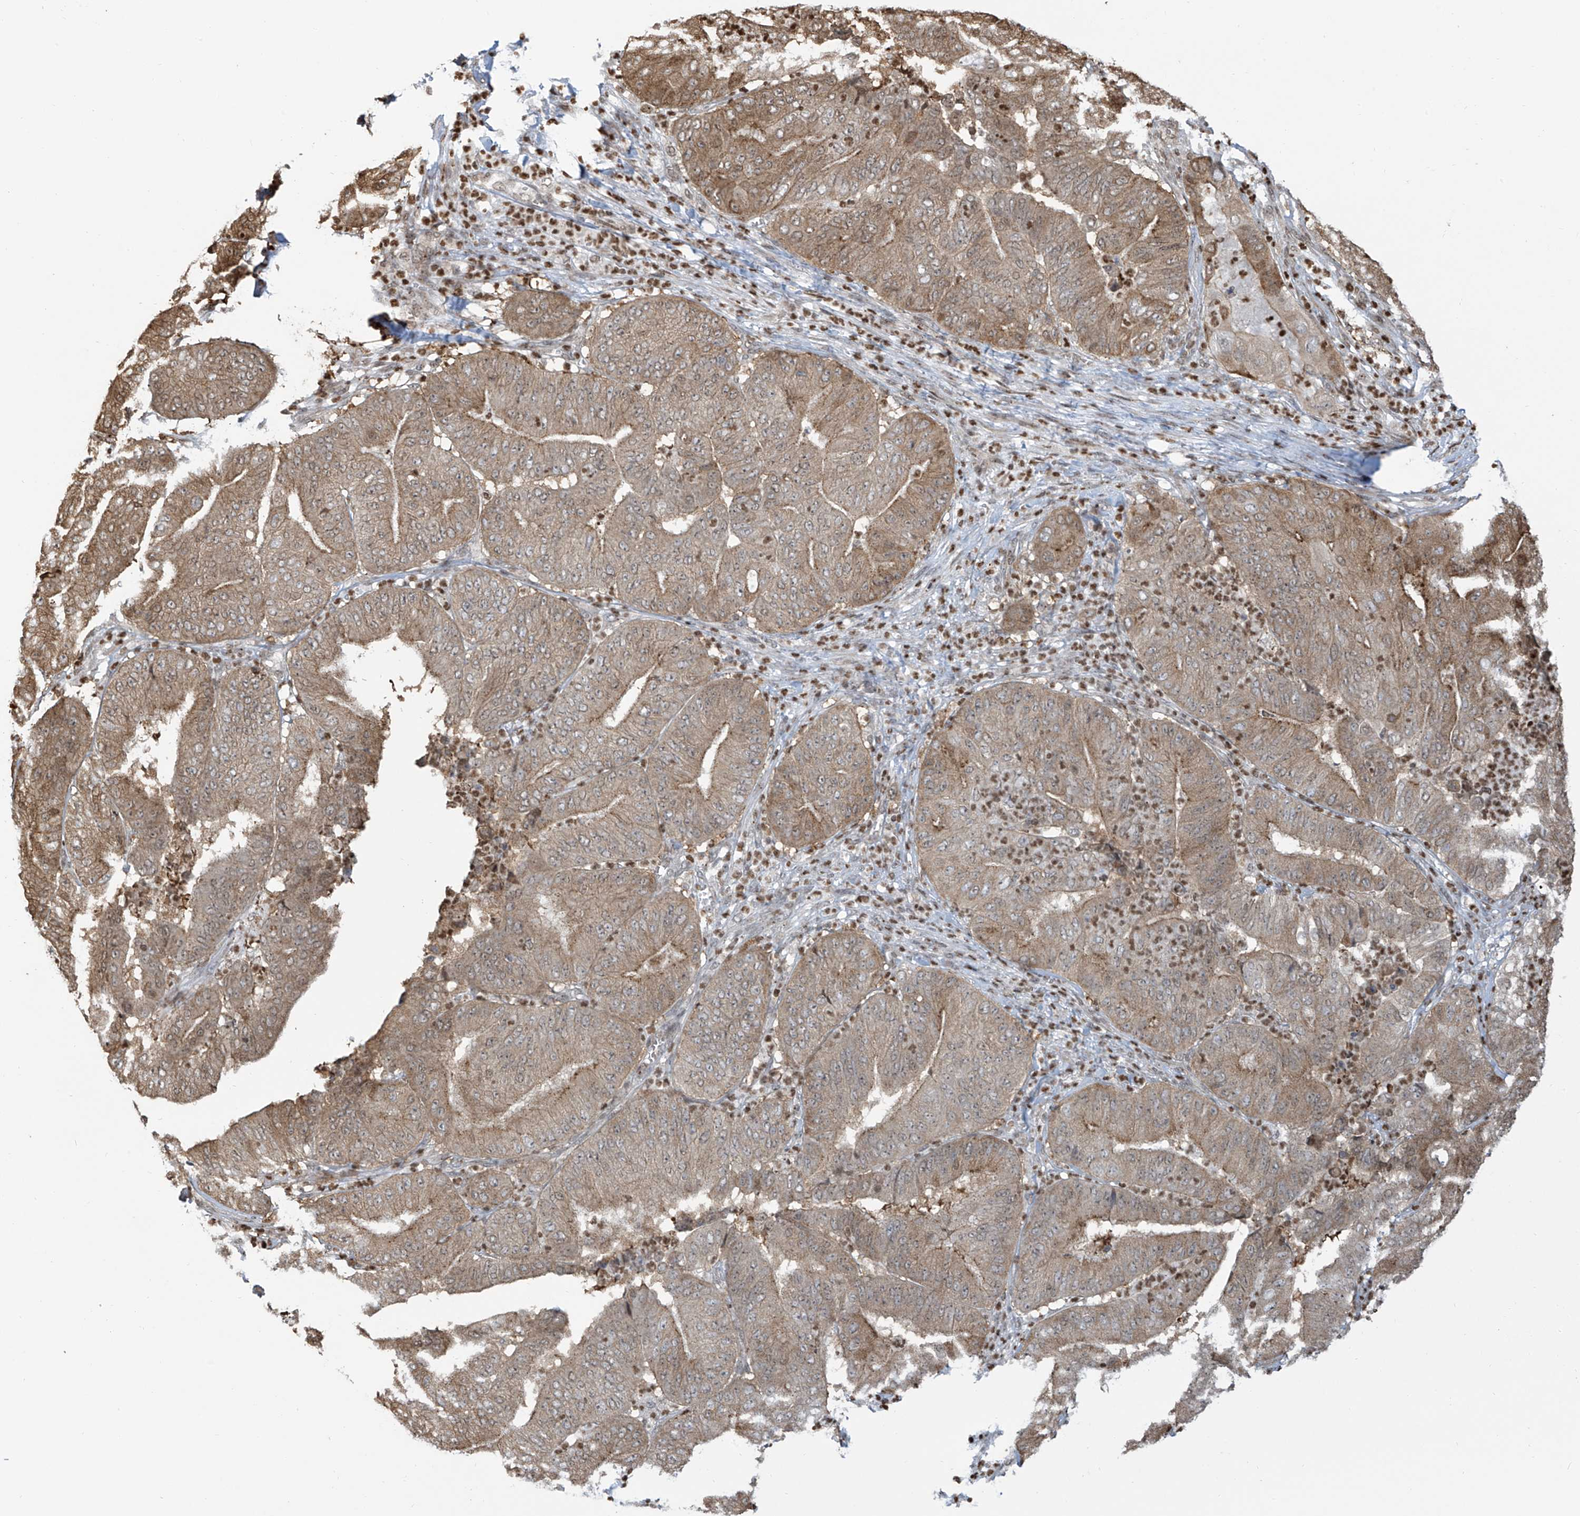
{"staining": {"intensity": "moderate", "quantity": ">75%", "location": "cytoplasmic/membranous,nuclear"}, "tissue": "pancreatic cancer", "cell_type": "Tumor cells", "image_type": "cancer", "snomed": [{"axis": "morphology", "description": "Adenocarcinoma, NOS"}, {"axis": "topography", "description": "Pancreas"}], "caption": "Protein staining by IHC reveals moderate cytoplasmic/membranous and nuclear staining in approximately >75% of tumor cells in pancreatic adenocarcinoma. The protein of interest is shown in brown color, while the nuclei are stained blue.", "gene": "VMP1", "patient": {"sex": "female", "age": 77}}